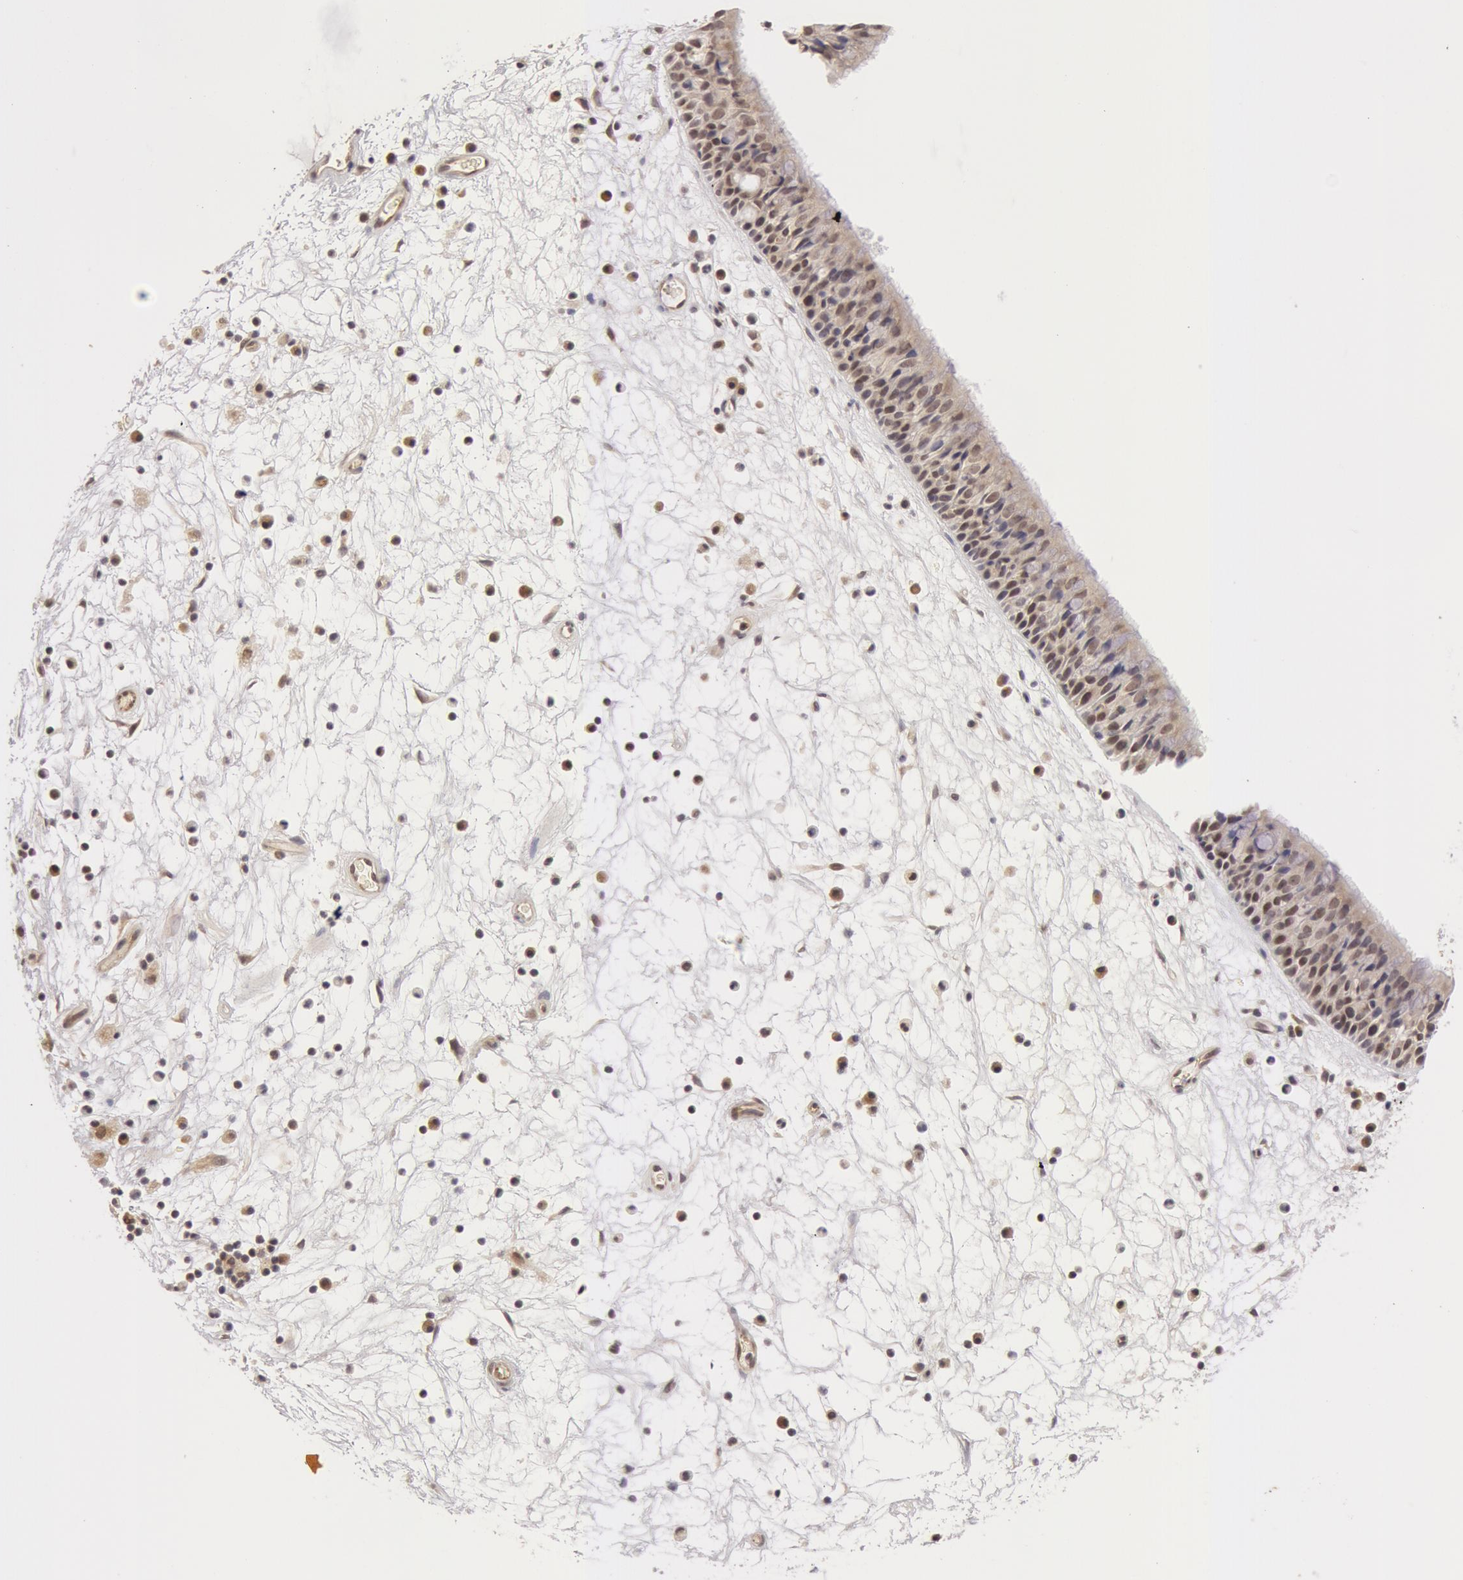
{"staining": {"intensity": "weak", "quantity": "<25%", "location": "nuclear"}, "tissue": "nasopharynx", "cell_type": "Respiratory epithelial cells", "image_type": "normal", "snomed": [{"axis": "morphology", "description": "Normal tissue, NOS"}, {"axis": "topography", "description": "Nasopharynx"}], "caption": "Immunohistochemistry photomicrograph of unremarkable nasopharynx: human nasopharynx stained with DAB demonstrates no significant protein expression in respiratory epithelial cells.", "gene": "SYTL4", "patient": {"sex": "male", "age": 63}}